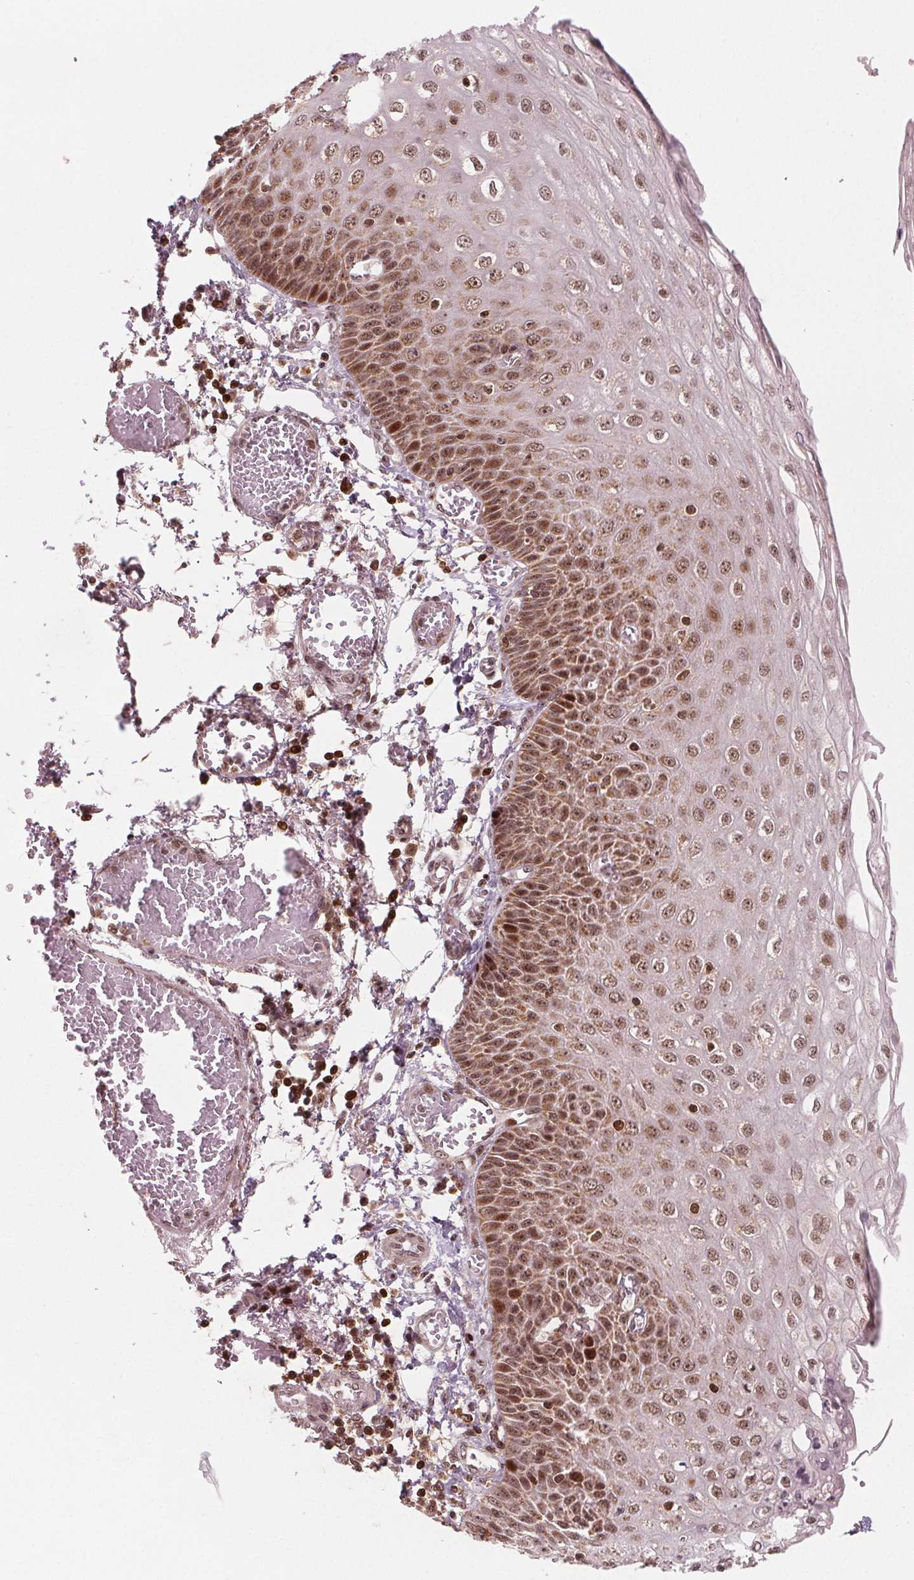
{"staining": {"intensity": "moderate", "quantity": ">75%", "location": "cytoplasmic/membranous,nuclear"}, "tissue": "esophagus", "cell_type": "Squamous epithelial cells", "image_type": "normal", "snomed": [{"axis": "morphology", "description": "Normal tissue, NOS"}, {"axis": "morphology", "description": "Adenocarcinoma, NOS"}, {"axis": "topography", "description": "Esophagus"}], "caption": "Immunohistochemical staining of normal human esophagus displays medium levels of moderate cytoplasmic/membranous,nuclear positivity in about >75% of squamous epithelial cells. (DAB (3,3'-diaminobenzidine) IHC, brown staining for protein, blue staining for nuclei).", "gene": "SNRNP35", "patient": {"sex": "male", "age": 81}}